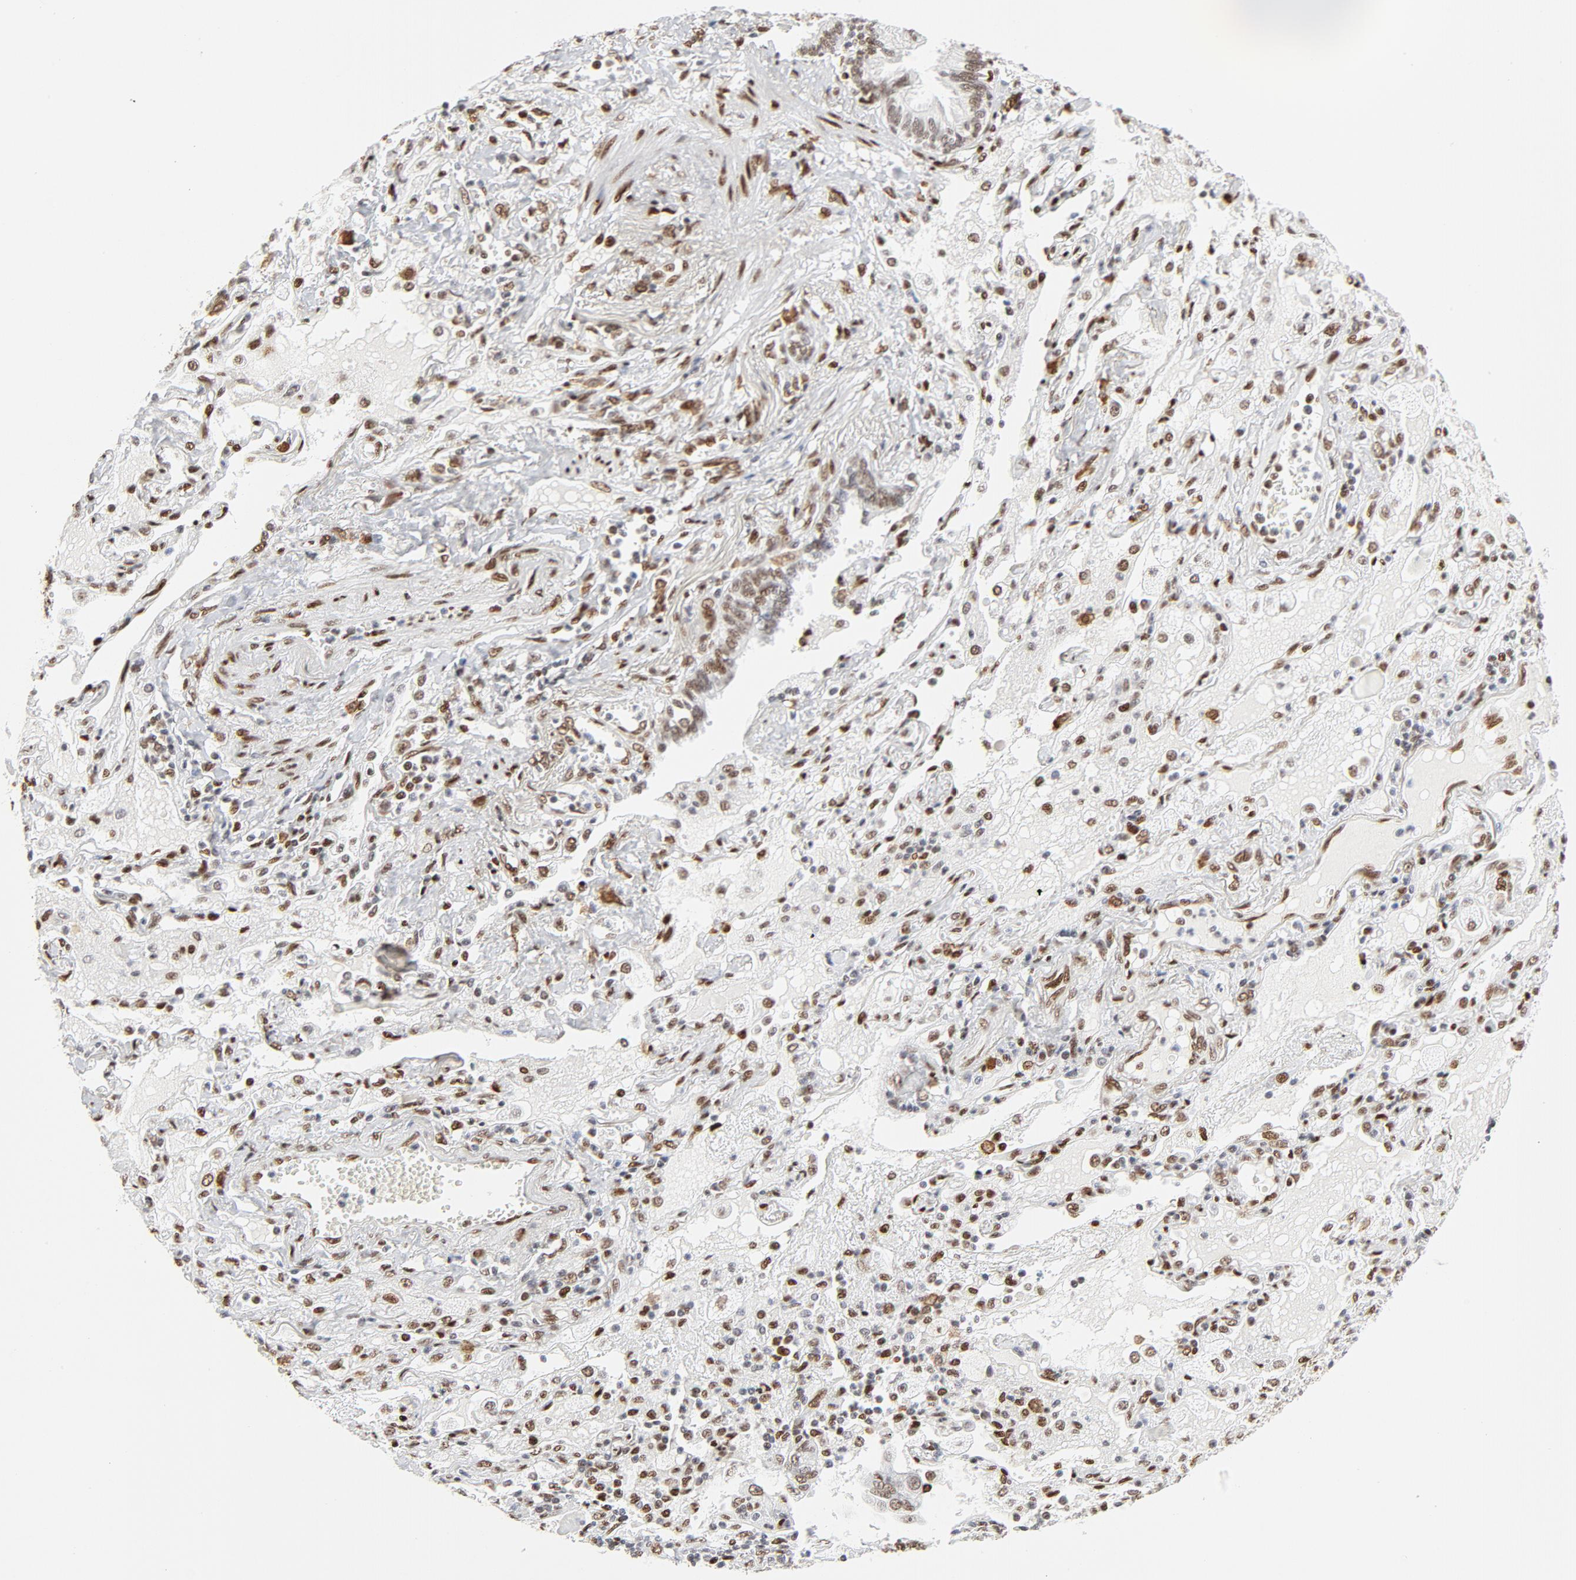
{"staining": {"intensity": "moderate", "quantity": "25%-75%", "location": "nuclear"}, "tissue": "lung cancer", "cell_type": "Tumor cells", "image_type": "cancer", "snomed": [{"axis": "morphology", "description": "Squamous cell carcinoma, NOS"}, {"axis": "topography", "description": "Lung"}], "caption": "A brown stain highlights moderate nuclear positivity of a protein in human lung cancer tumor cells.", "gene": "MEF2A", "patient": {"sex": "female", "age": 76}}